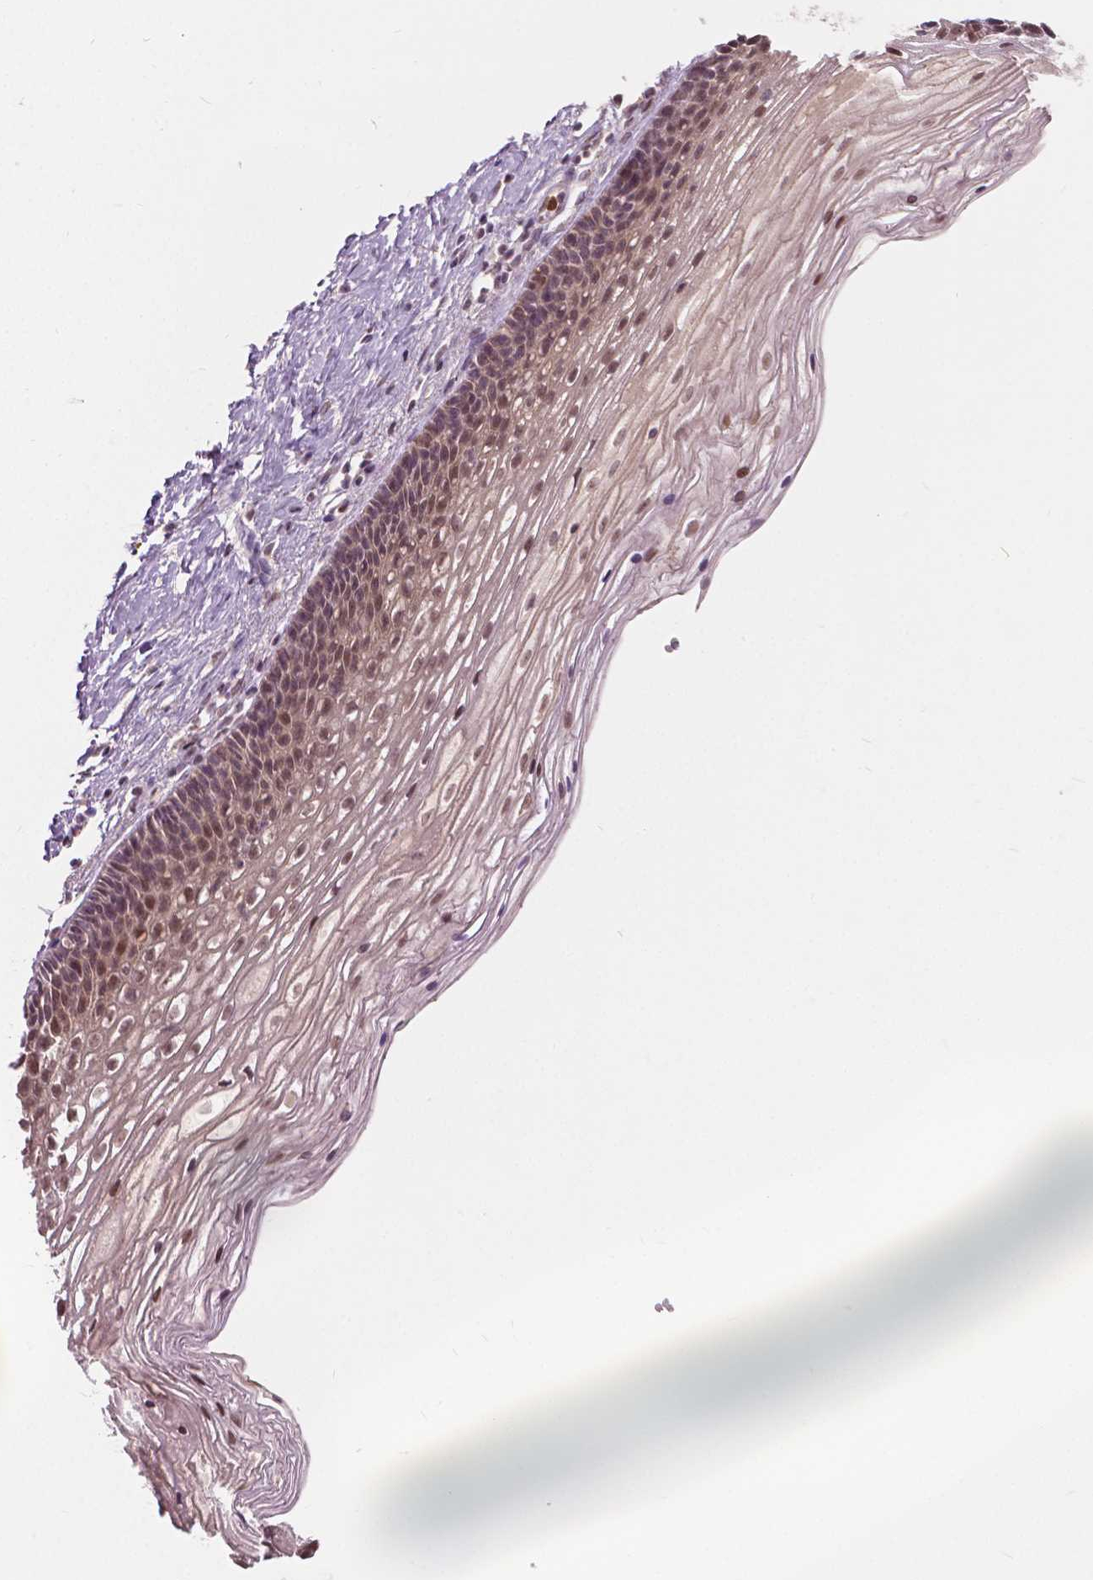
{"staining": {"intensity": "weak", "quantity": "<25%", "location": "nuclear"}, "tissue": "cervix", "cell_type": "Glandular cells", "image_type": "normal", "snomed": [{"axis": "morphology", "description": "Normal tissue, NOS"}, {"axis": "topography", "description": "Cervix"}], "caption": "This is a micrograph of immunohistochemistry staining of normal cervix, which shows no expression in glandular cells.", "gene": "DLX6", "patient": {"sex": "female", "age": 34}}